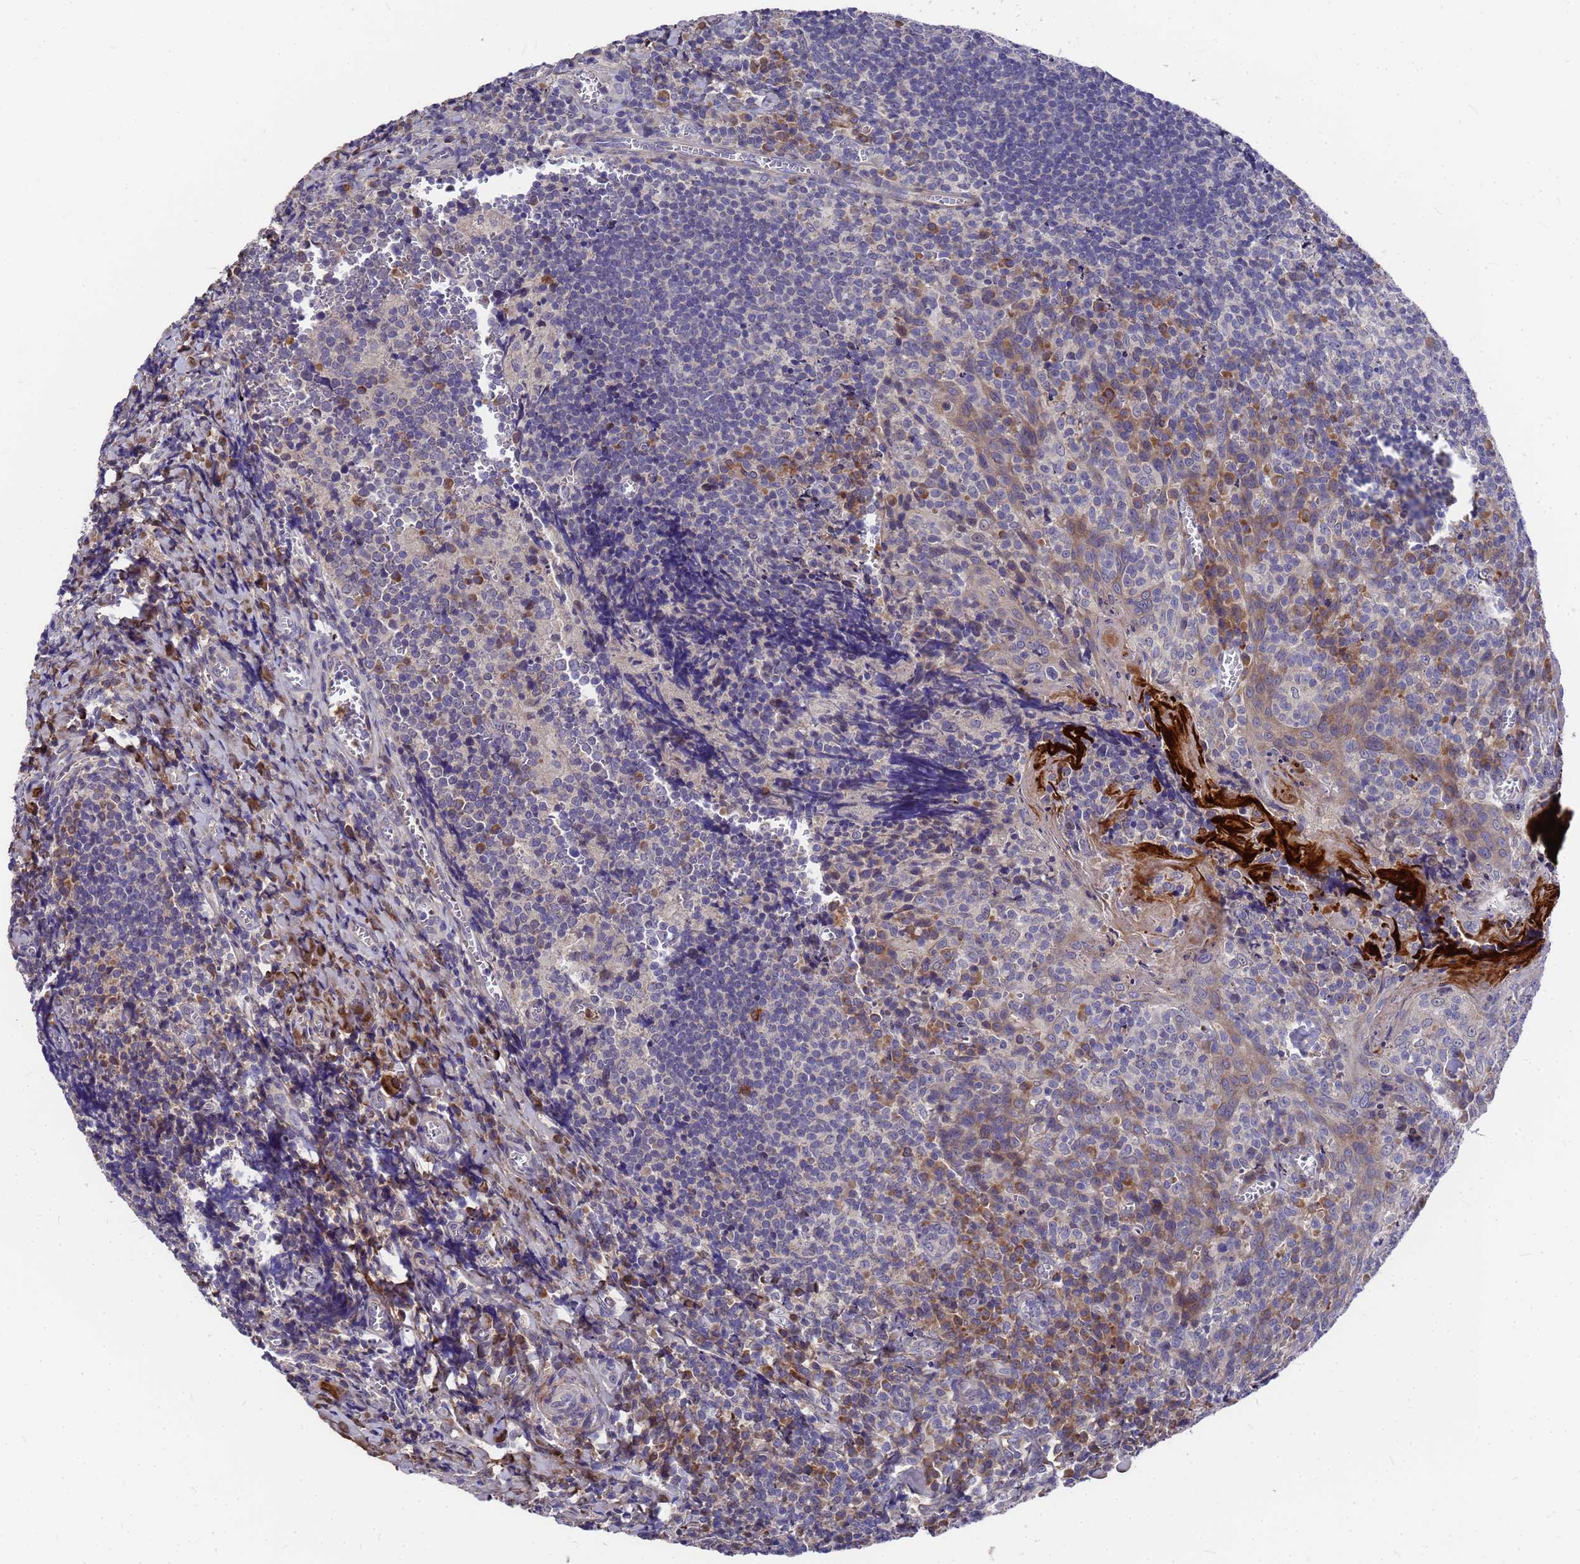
{"staining": {"intensity": "negative", "quantity": "none", "location": "none"}, "tissue": "tonsil", "cell_type": "Germinal center cells", "image_type": "normal", "snomed": [{"axis": "morphology", "description": "Normal tissue, NOS"}, {"axis": "topography", "description": "Tonsil"}], "caption": "IHC image of benign tonsil: tonsil stained with DAB exhibits no significant protein staining in germinal center cells. (Brightfield microscopy of DAB (3,3'-diaminobenzidine) immunohistochemistry (IHC) at high magnification).", "gene": "ZNF717", "patient": {"sex": "male", "age": 27}}